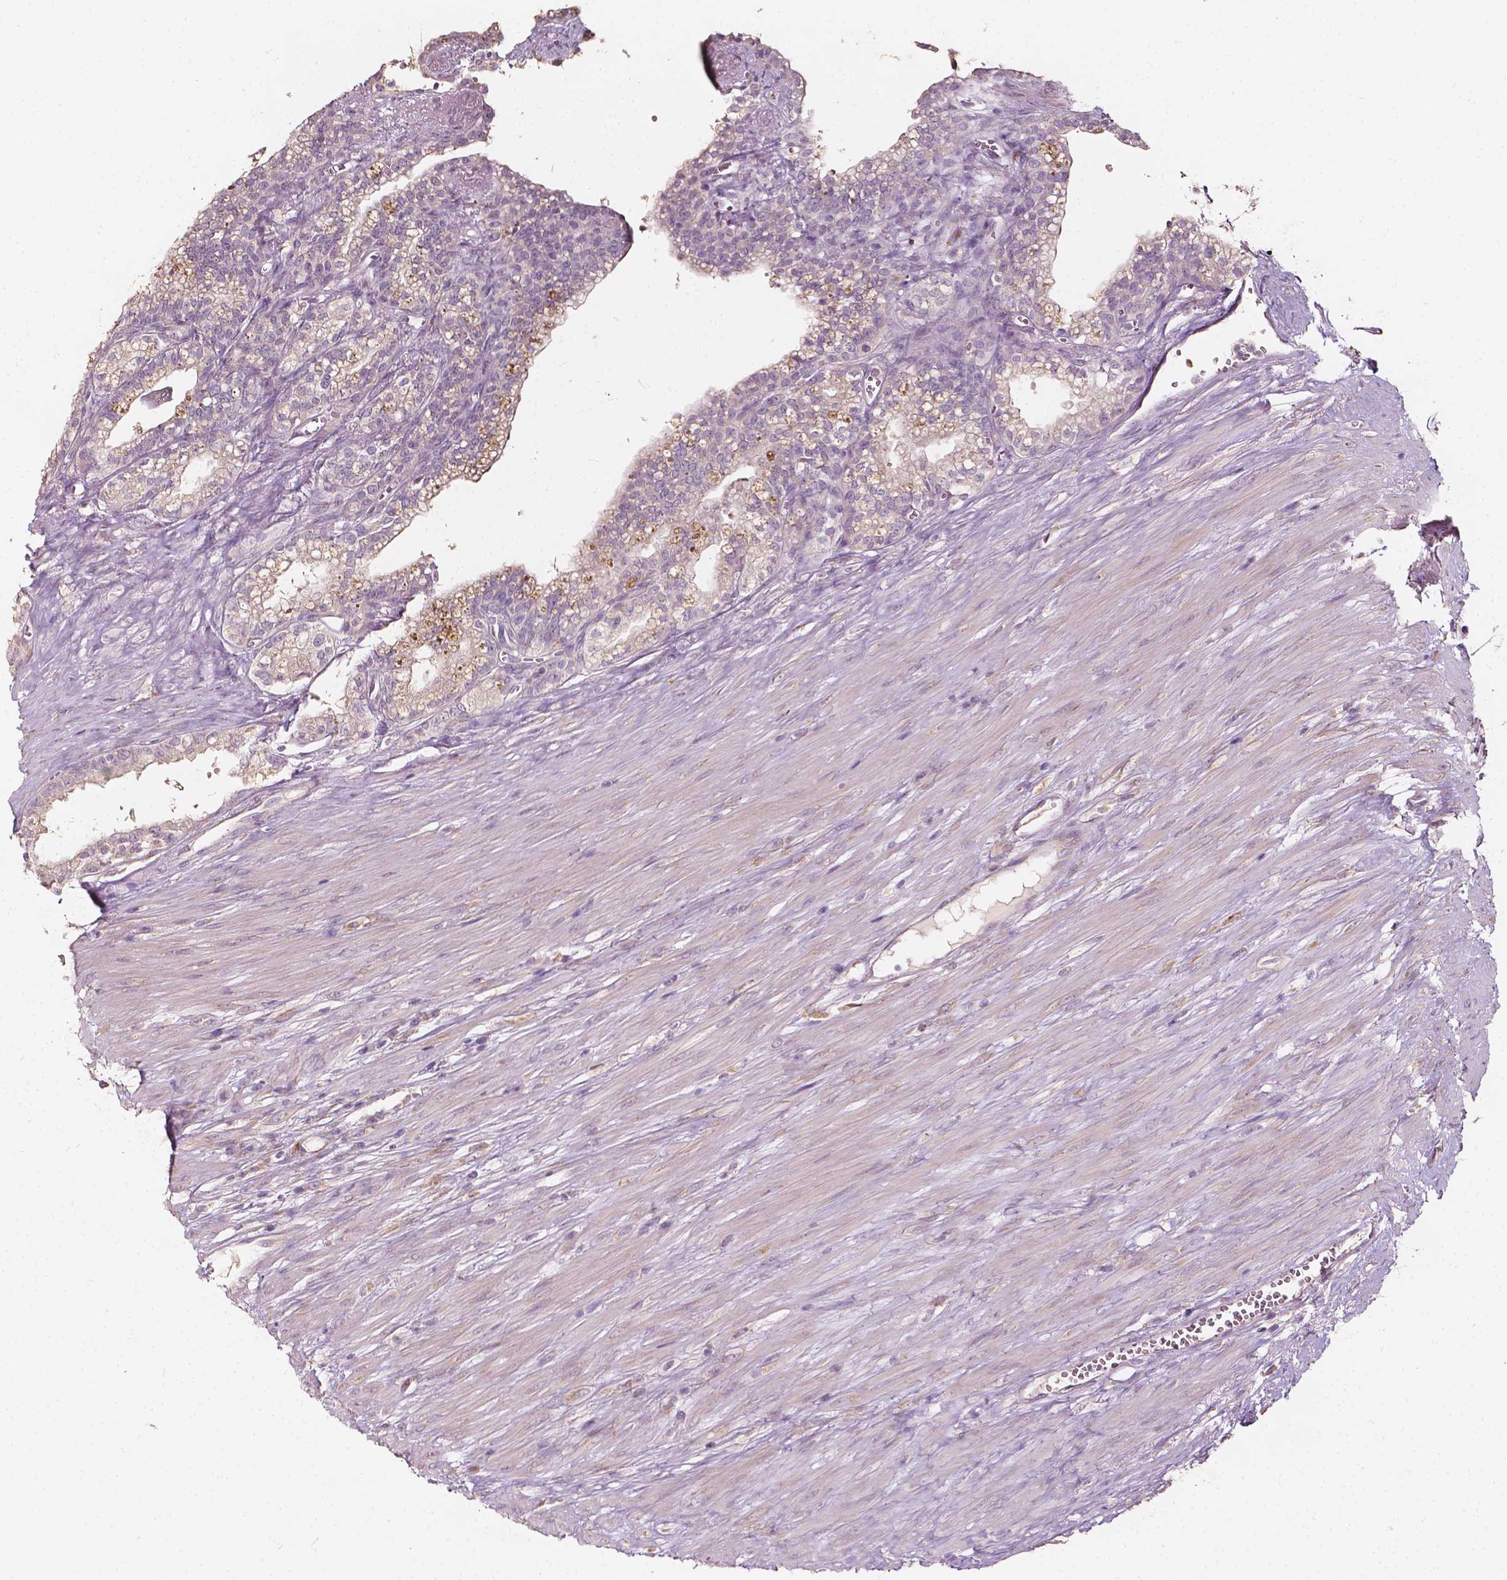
{"staining": {"intensity": "weak", "quantity": "<25%", "location": "cytoplasmic/membranous"}, "tissue": "seminal vesicle", "cell_type": "Glandular cells", "image_type": "normal", "snomed": [{"axis": "morphology", "description": "Normal tissue, NOS"}, {"axis": "morphology", "description": "Urothelial carcinoma, NOS"}, {"axis": "topography", "description": "Urinary bladder"}, {"axis": "topography", "description": "Seminal veicle"}], "caption": "A high-resolution image shows immunohistochemistry (IHC) staining of unremarkable seminal vesicle, which exhibits no significant expression in glandular cells.", "gene": "NPC1L1", "patient": {"sex": "male", "age": 76}}